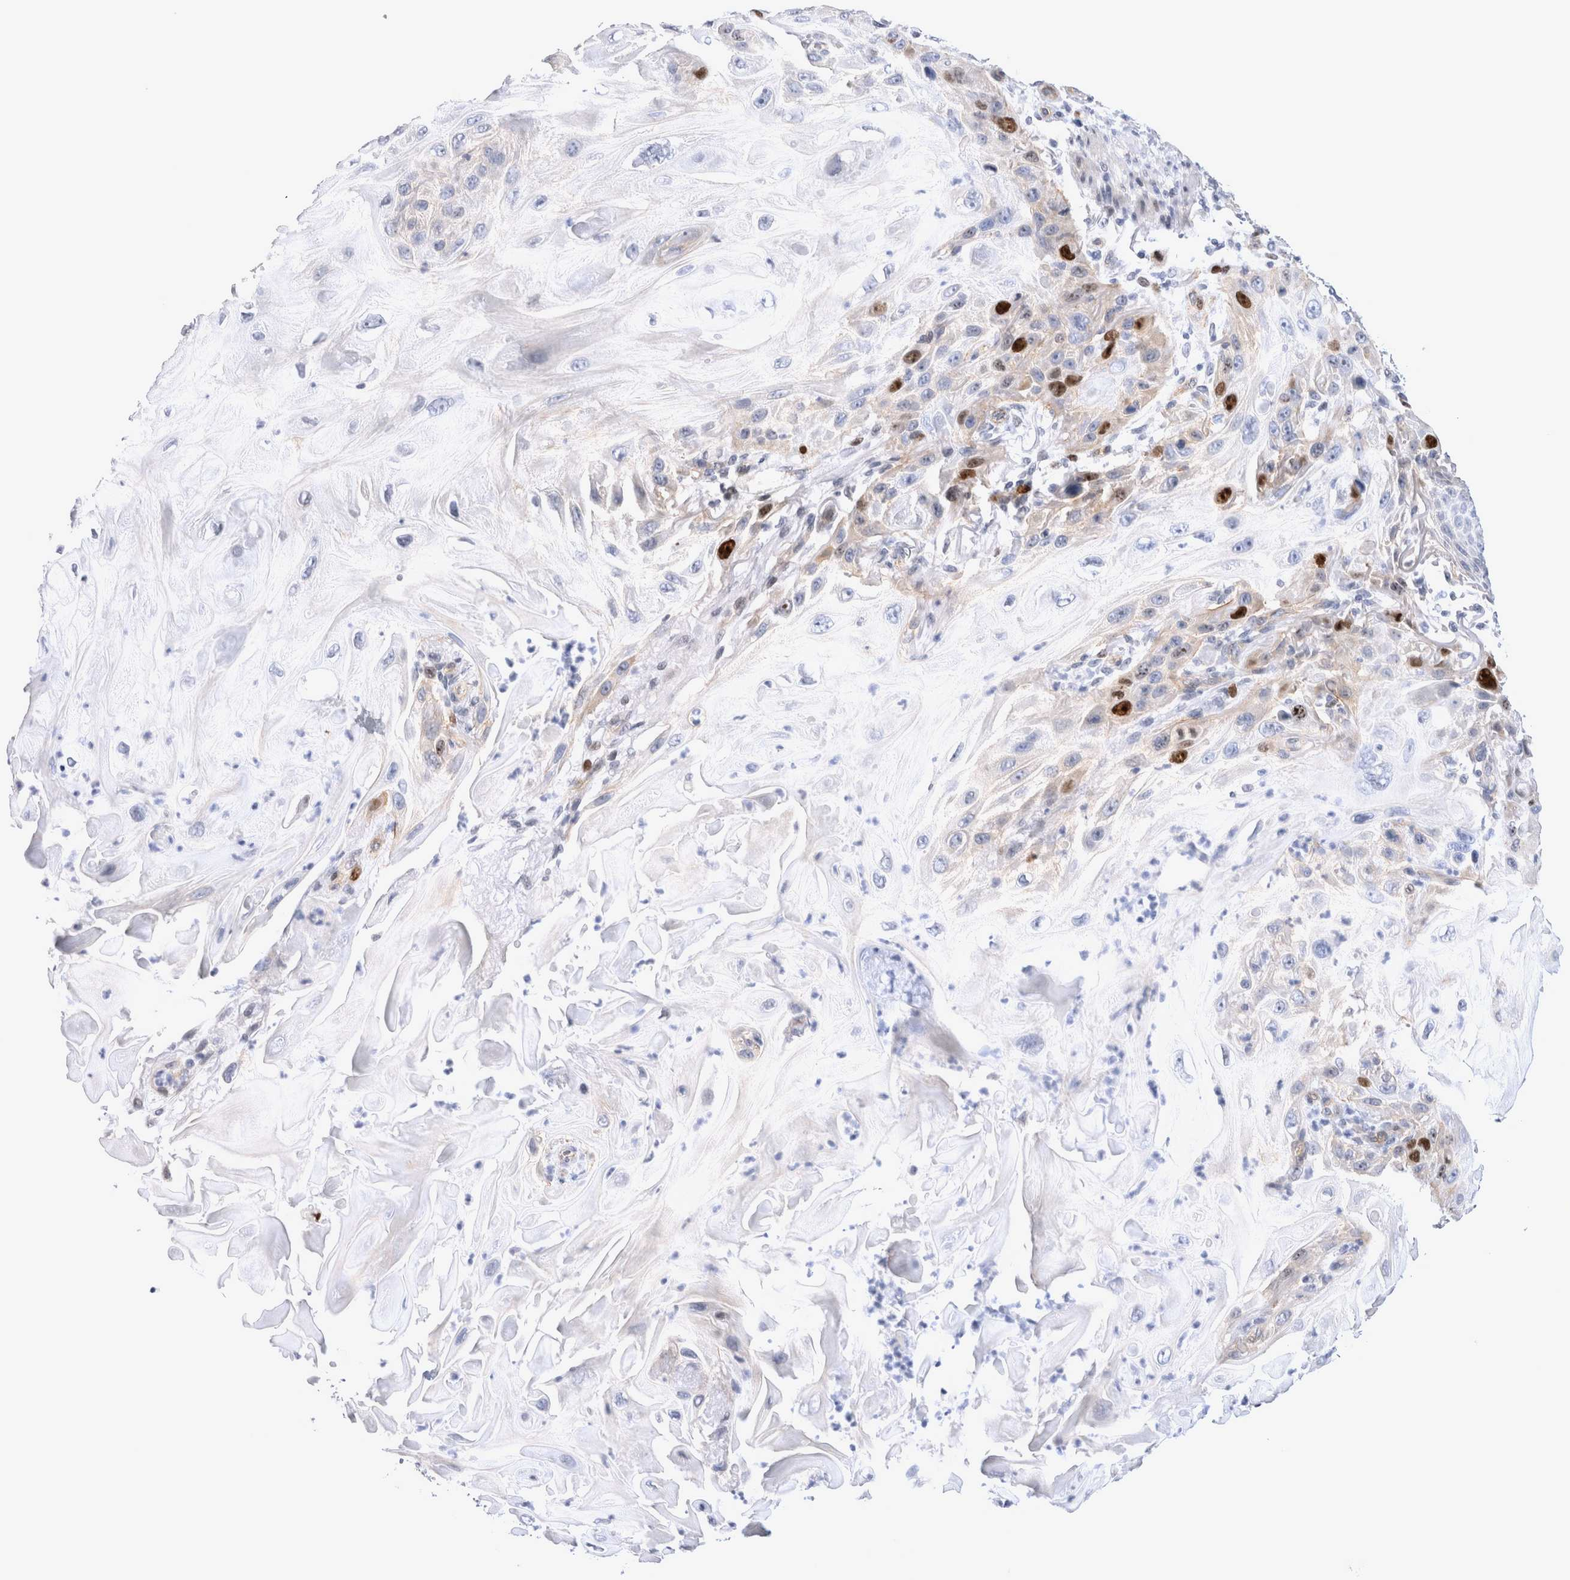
{"staining": {"intensity": "strong", "quantity": "<25%", "location": "nuclear"}, "tissue": "skin cancer", "cell_type": "Tumor cells", "image_type": "cancer", "snomed": [{"axis": "morphology", "description": "Squamous cell carcinoma, NOS"}, {"axis": "topography", "description": "Skin"}], "caption": "Protein analysis of skin cancer tissue demonstrates strong nuclear positivity in about <25% of tumor cells.", "gene": "KIF18B", "patient": {"sex": "female", "age": 77}}